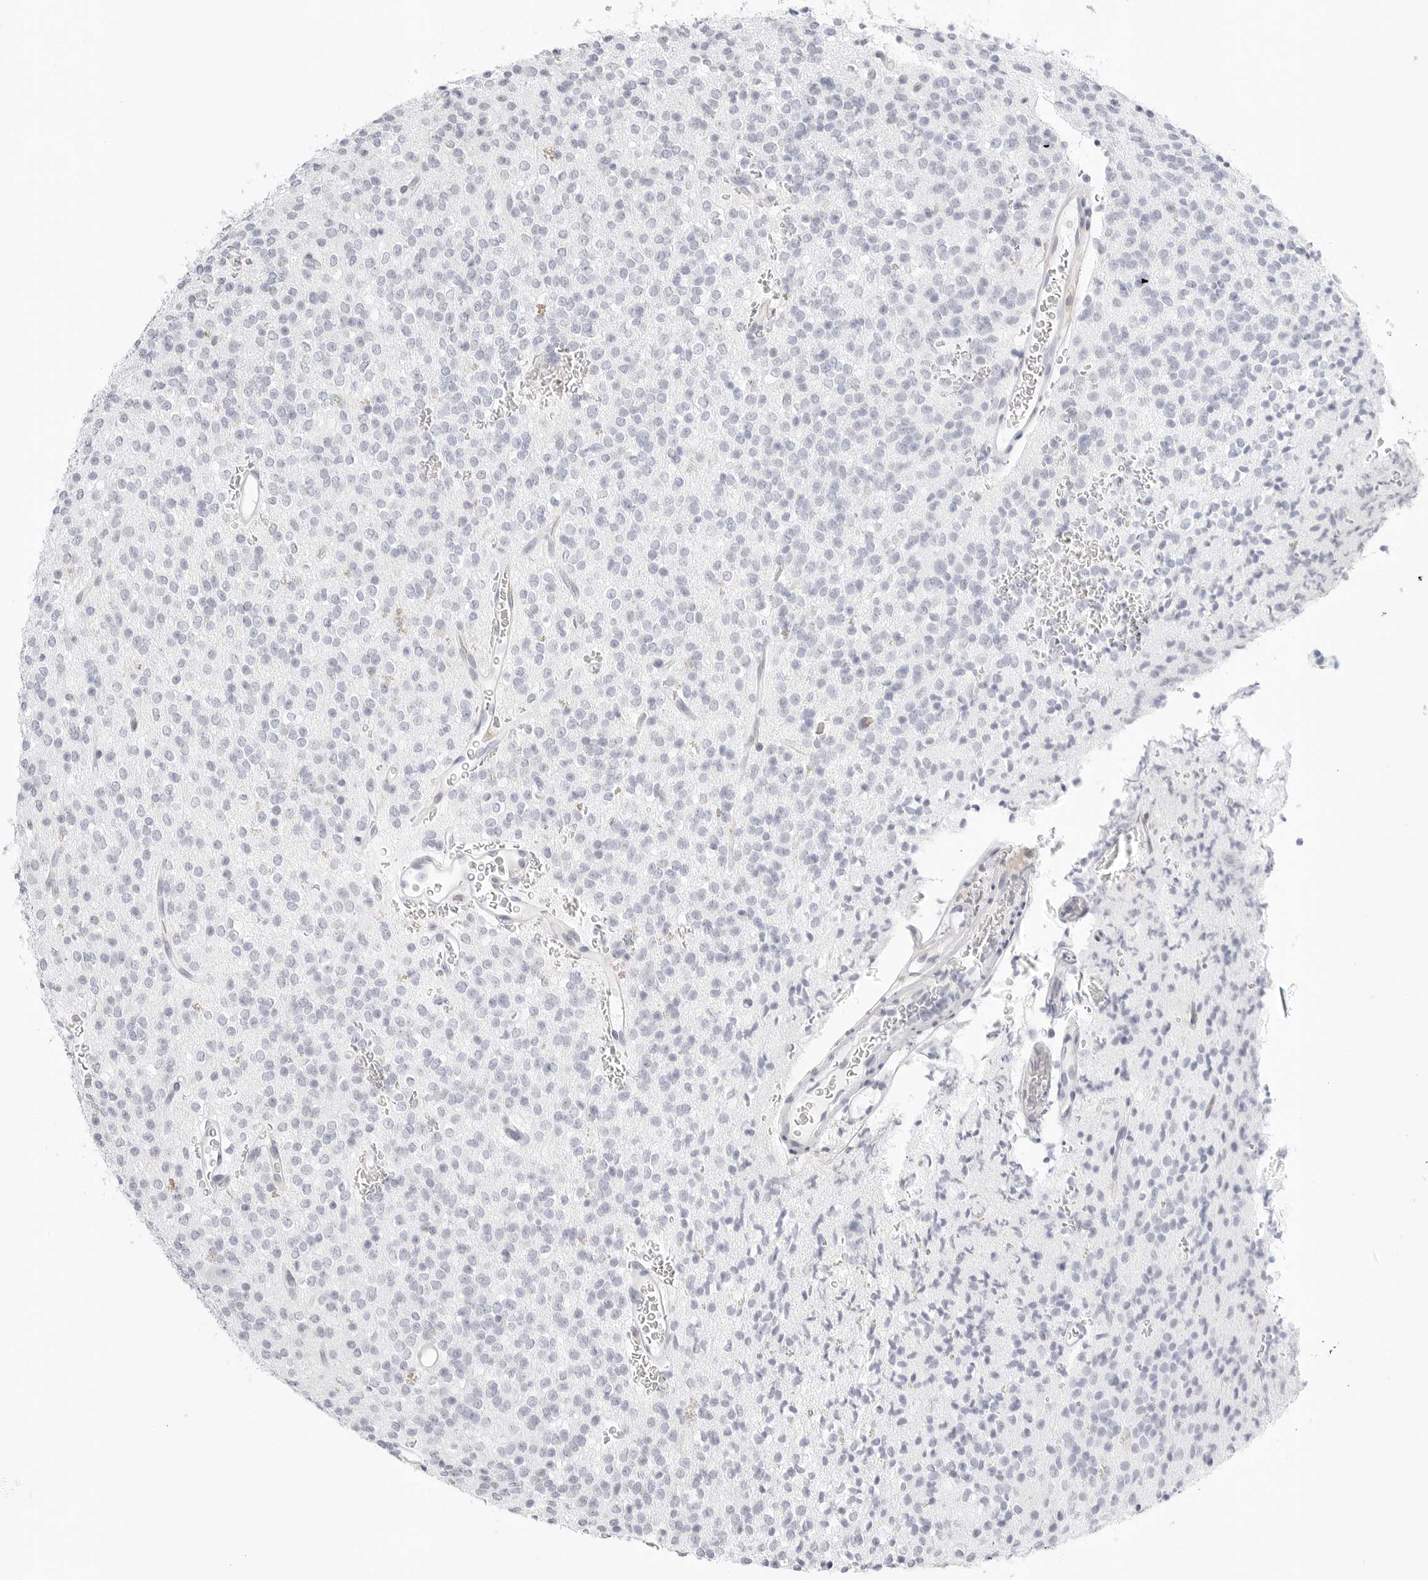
{"staining": {"intensity": "negative", "quantity": "none", "location": "none"}, "tissue": "glioma", "cell_type": "Tumor cells", "image_type": "cancer", "snomed": [{"axis": "morphology", "description": "Glioma, malignant, High grade"}, {"axis": "topography", "description": "Brain"}], "caption": "IHC of human glioma demonstrates no positivity in tumor cells.", "gene": "THEM4", "patient": {"sex": "male", "age": 34}}